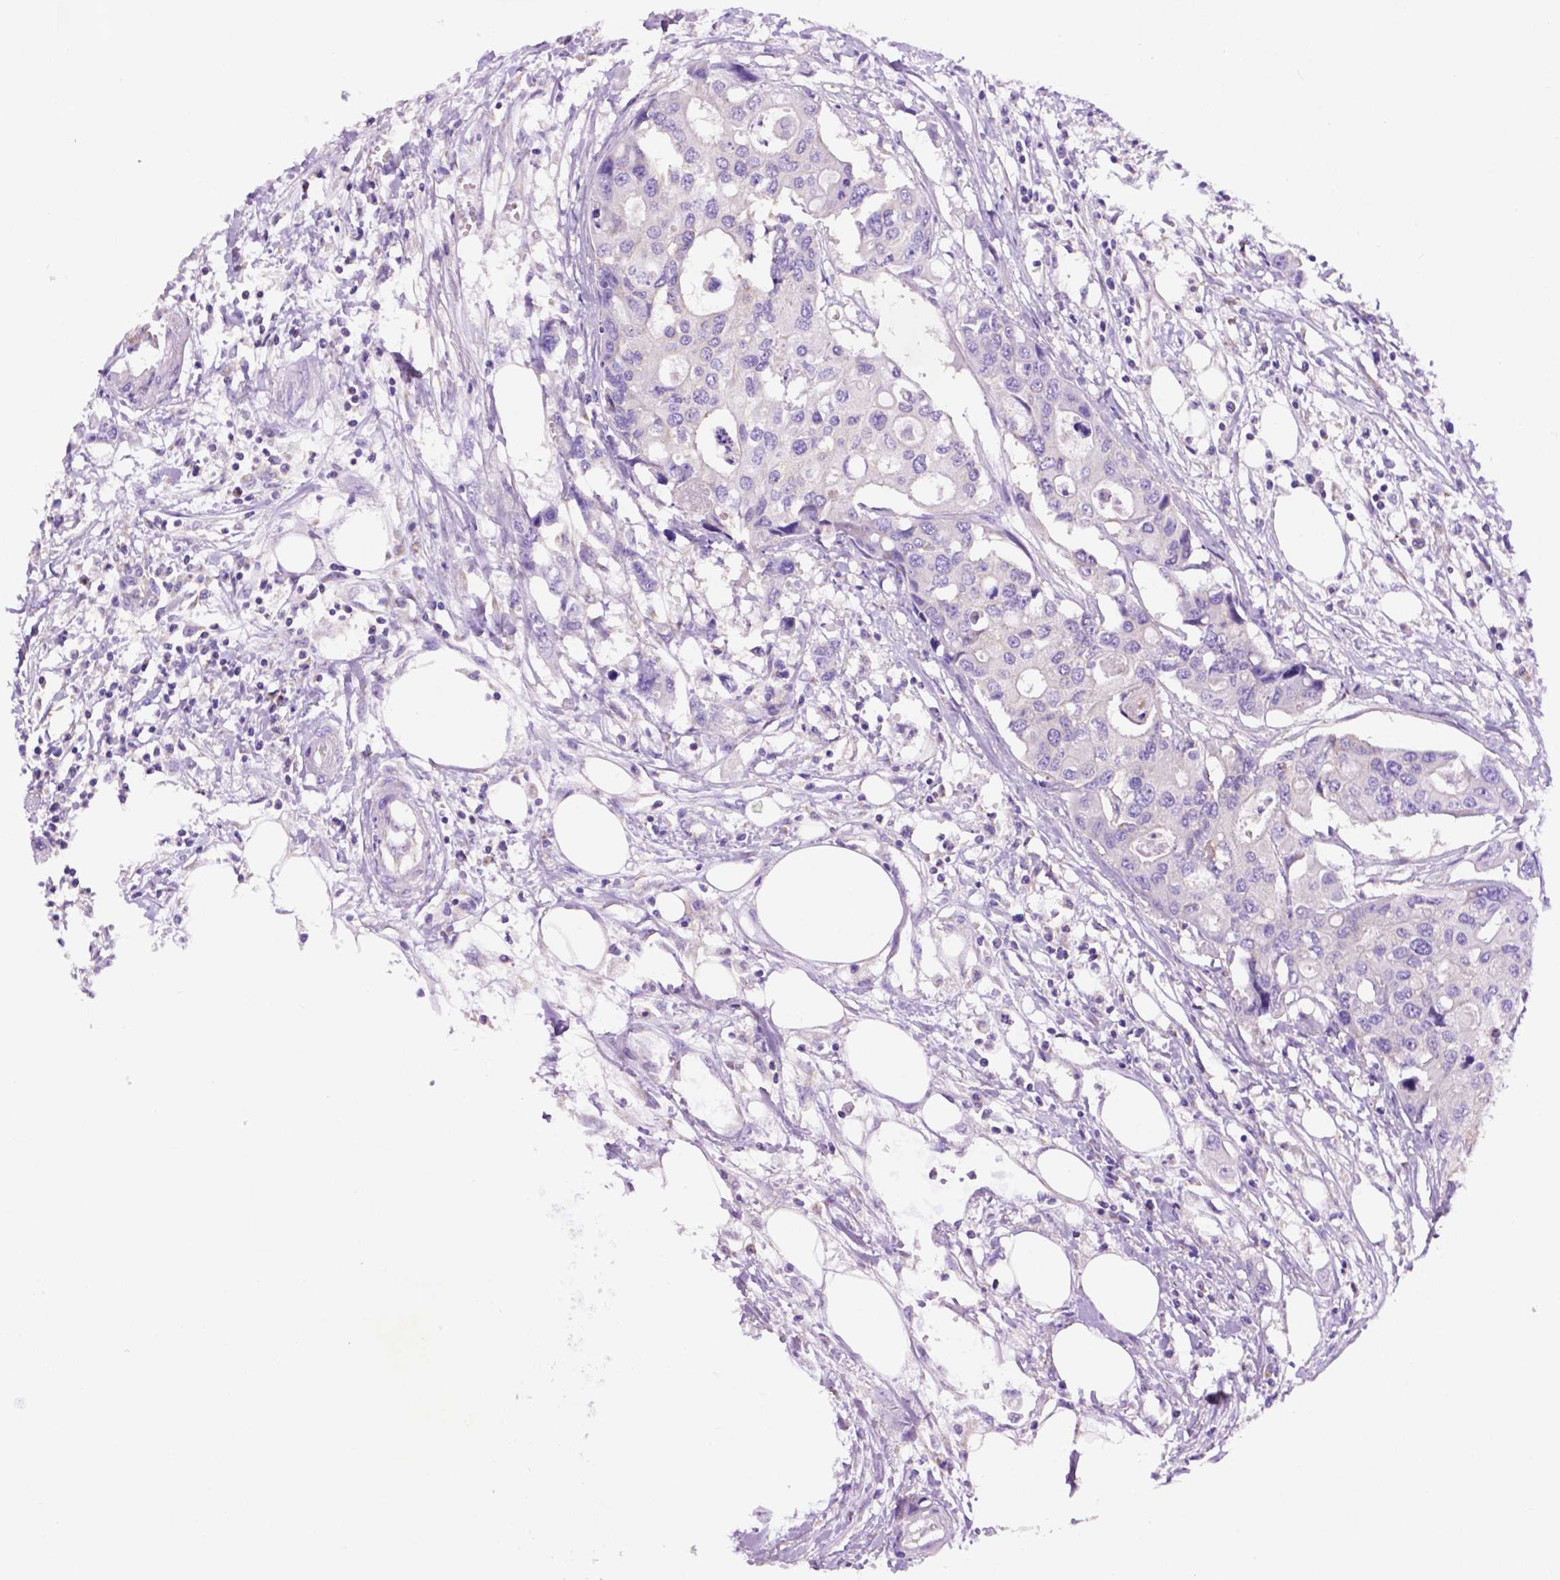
{"staining": {"intensity": "negative", "quantity": "none", "location": "none"}, "tissue": "colorectal cancer", "cell_type": "Tumor cells", "image_type": "cancer", "snomed": [{"axis": "morphology", "description": "Adenocarcinoma, NOS"}, {"axis": "topography", "description": "Colon"}], "caption": "This is an immunohistochemistry histopathology image of colorectal adenocarcinoma. There is no expression in tumor cells.", "gene": "PHYHIP", "patient": {"sex": "male", "age": 77}}